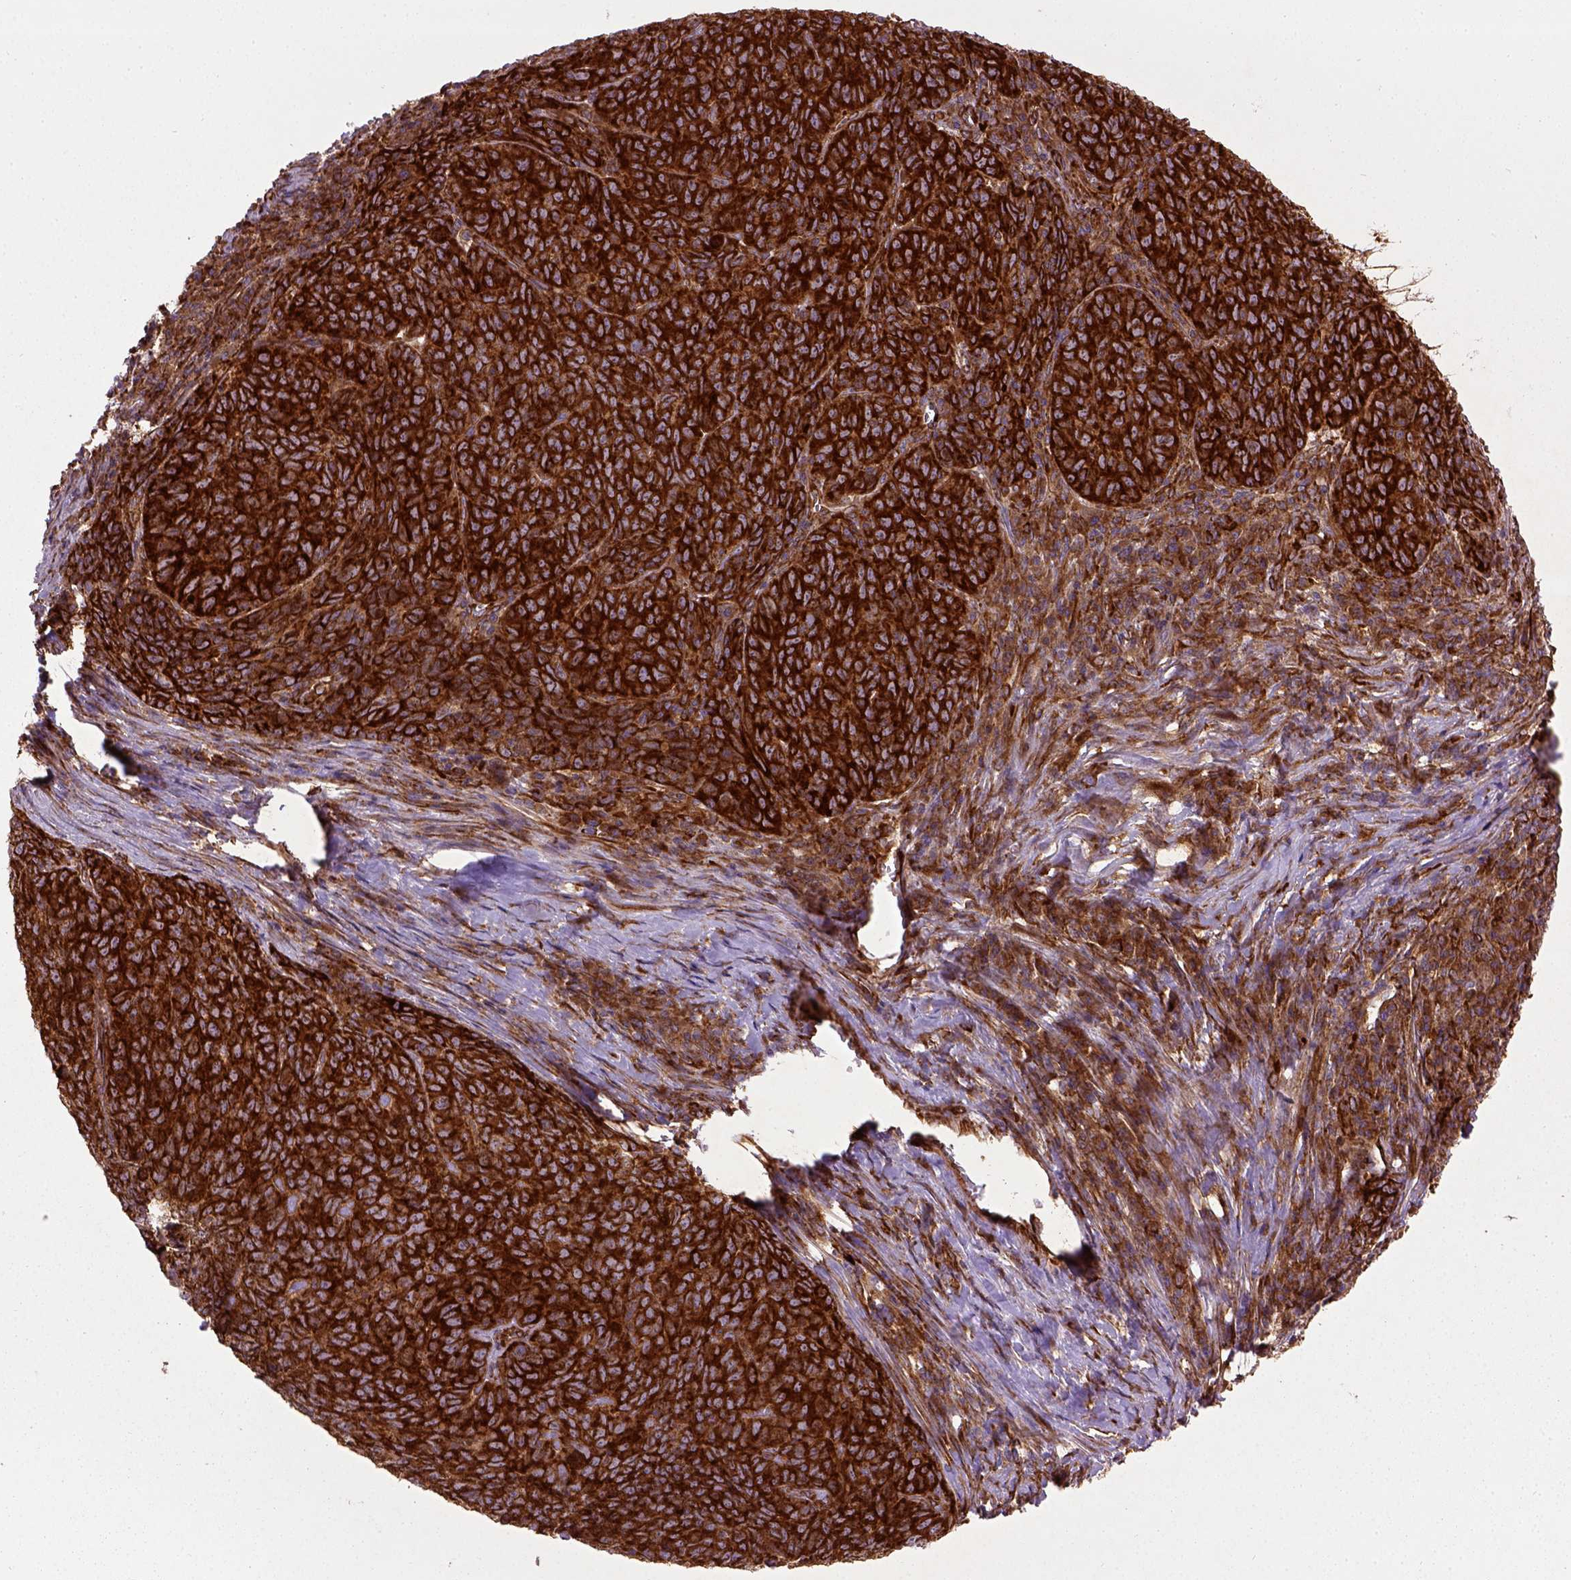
{"staining": {"intensity": "strong", "quantity": ">75%", "location": "cytoplasmic/membranous"}, "tissue": "skin cancer", "cell_type": "Tumor cells", "image_type": "cancer", "snomed": [{"axis": "morphology", "description": "Squamous cell carcinoma, NOS"}, {"axis": "topography", "description": "Skin"}, {"axis": "topography", "description": "Anal"}], "caption": "Immunohistochemical staining of skin cancer (squamous cell carcinoma) reveals strong cytoplasmic/membranous protein expression in approximately >75% of tumor cells.", "gene": "CAPRIN1", "patient": {"sex": "female", "age": 51}}